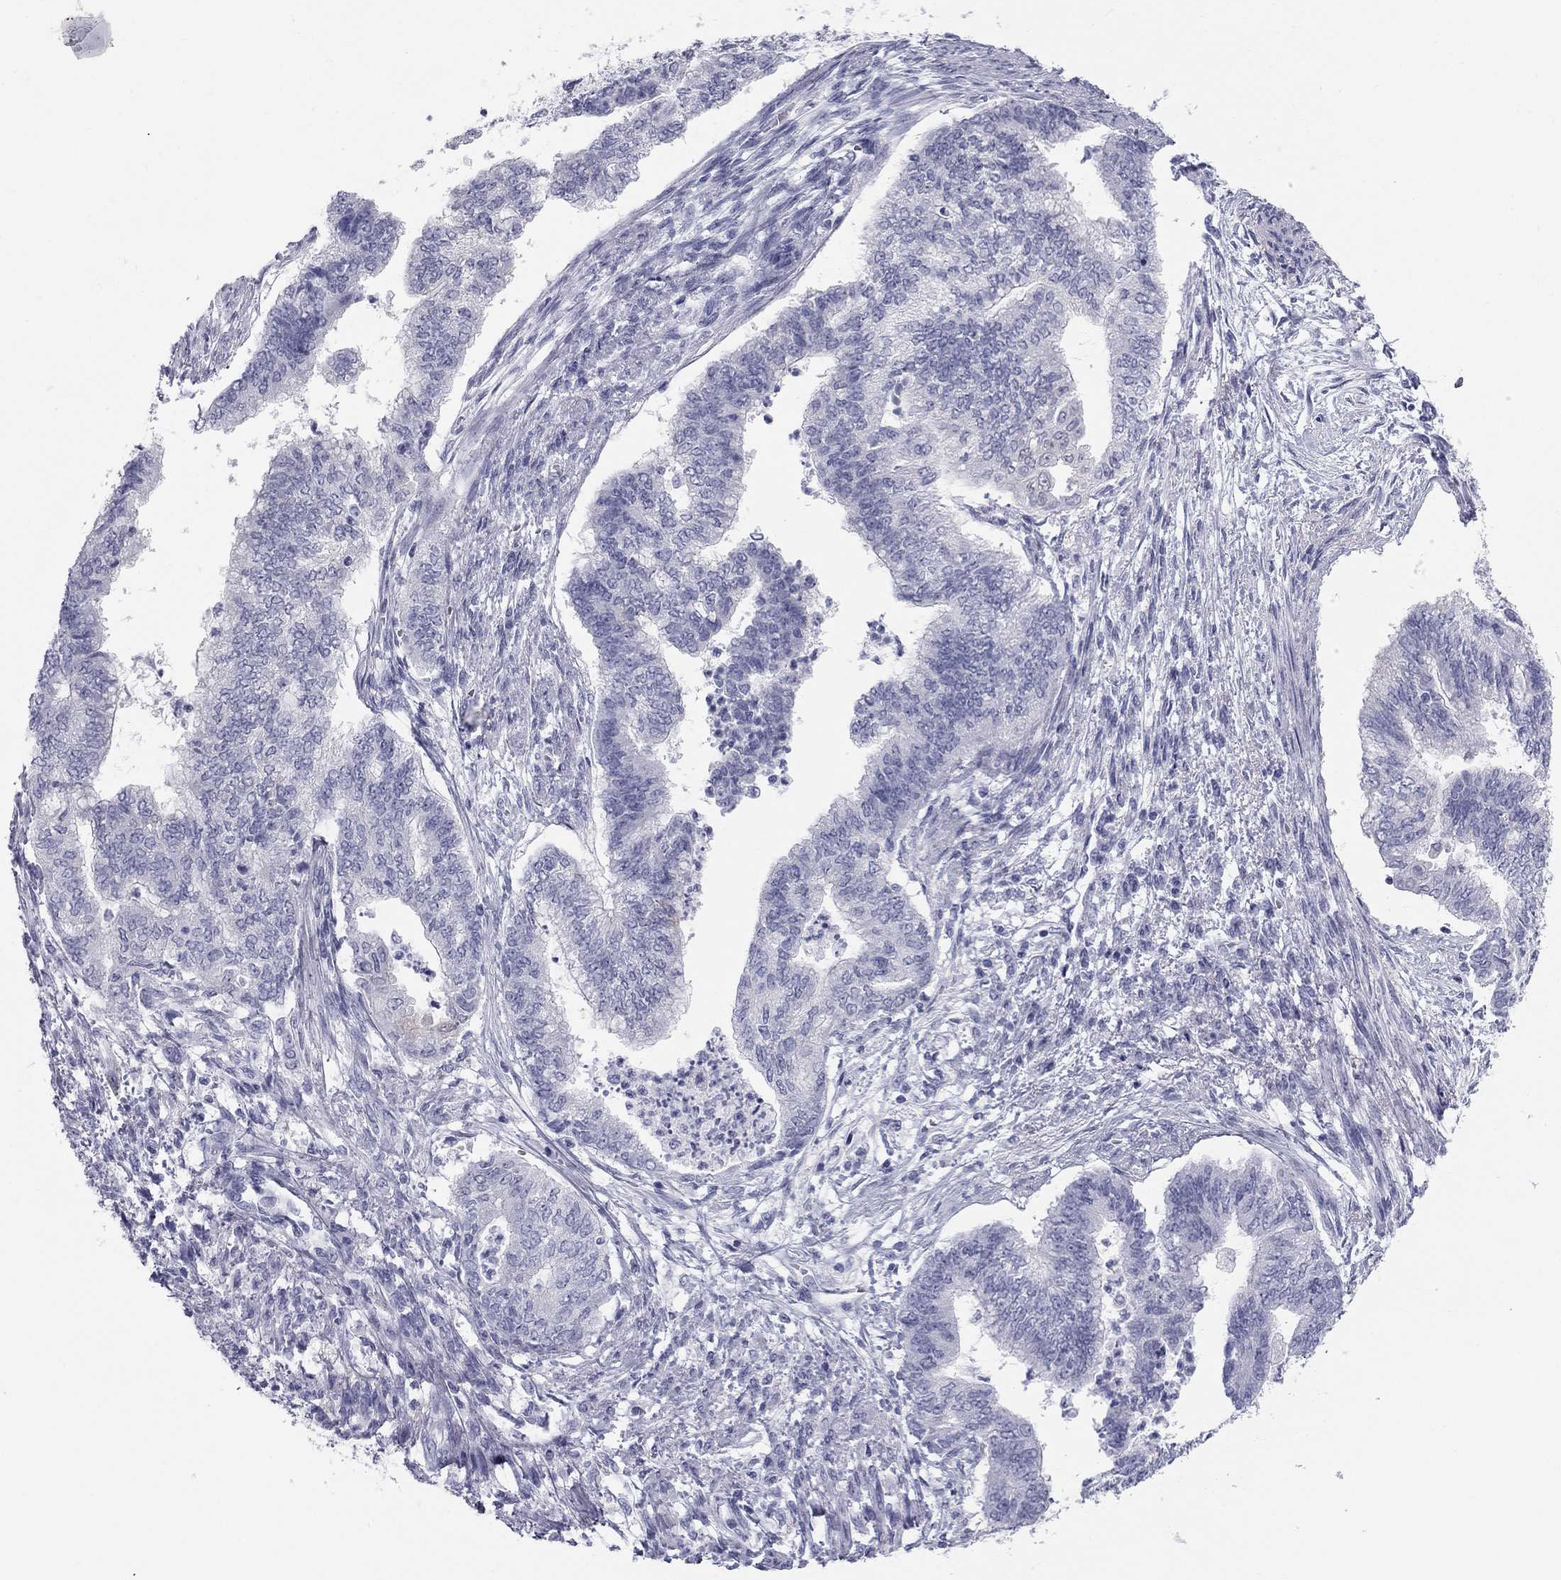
{"staining": {"intensity": "negative", "quantity": "none", "location": "none"}, "tissue": "endometrial cancer", "cell_type": "Tumor cells", "image_type": "cancer", "snomed": [{"axis": "morphology", "description": "Adenocarcinoma, NOS"}, {"axis": "topography", "description": "Endometrium"}], "caption": "High magnification brightfield microscopy of adenocarcinoma (endometrial) stained with DAB (brown) and counterstained with hematoxylin (blue): tumor cells show no significant staining. (DAB IHC visualized using brightfield microscopy, high magnification).", "gene": "SULT2B1", "patient": {"sex": "female", "age": 65}}